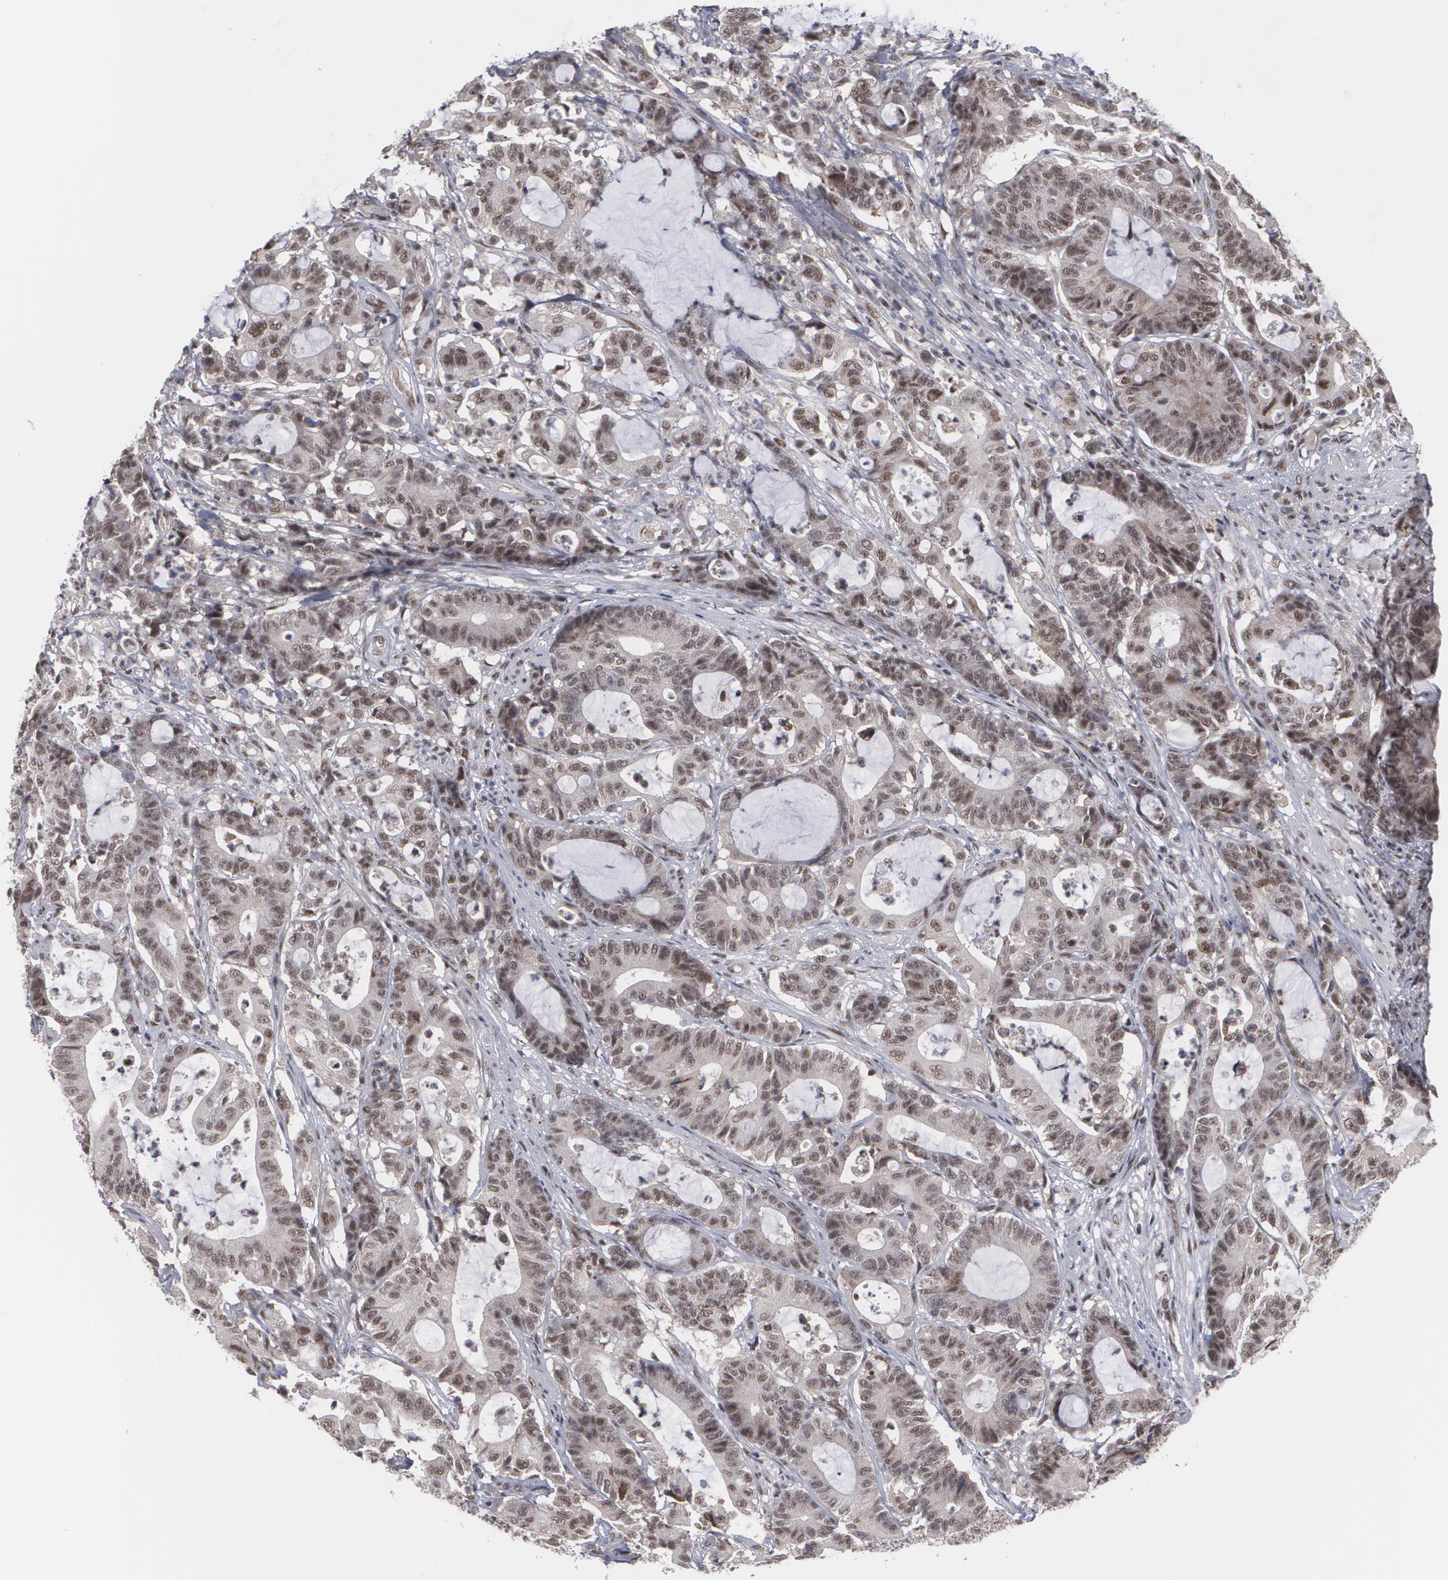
{"staining": {"intensity": "moderate", "quantity": ">75%", "location": "nuclear"}, "tissue": "colorectal cancer", "cell_type": "Tumor cells", "image_type": "cancer", "snomed": [{"axis": "morphology", "description": "Adenocarcinoma, NOS"}, {"axis": "topography", "description": "Colon"}], "caption": "Colorectal cancer stained for a protein shows moderate nuclear positivity in tumor cells. (brown staining indicates protein expression, while blue staining denotes nuclei).", "gene": "INTS6", "patient": {"sex": "female", "age": 84}}